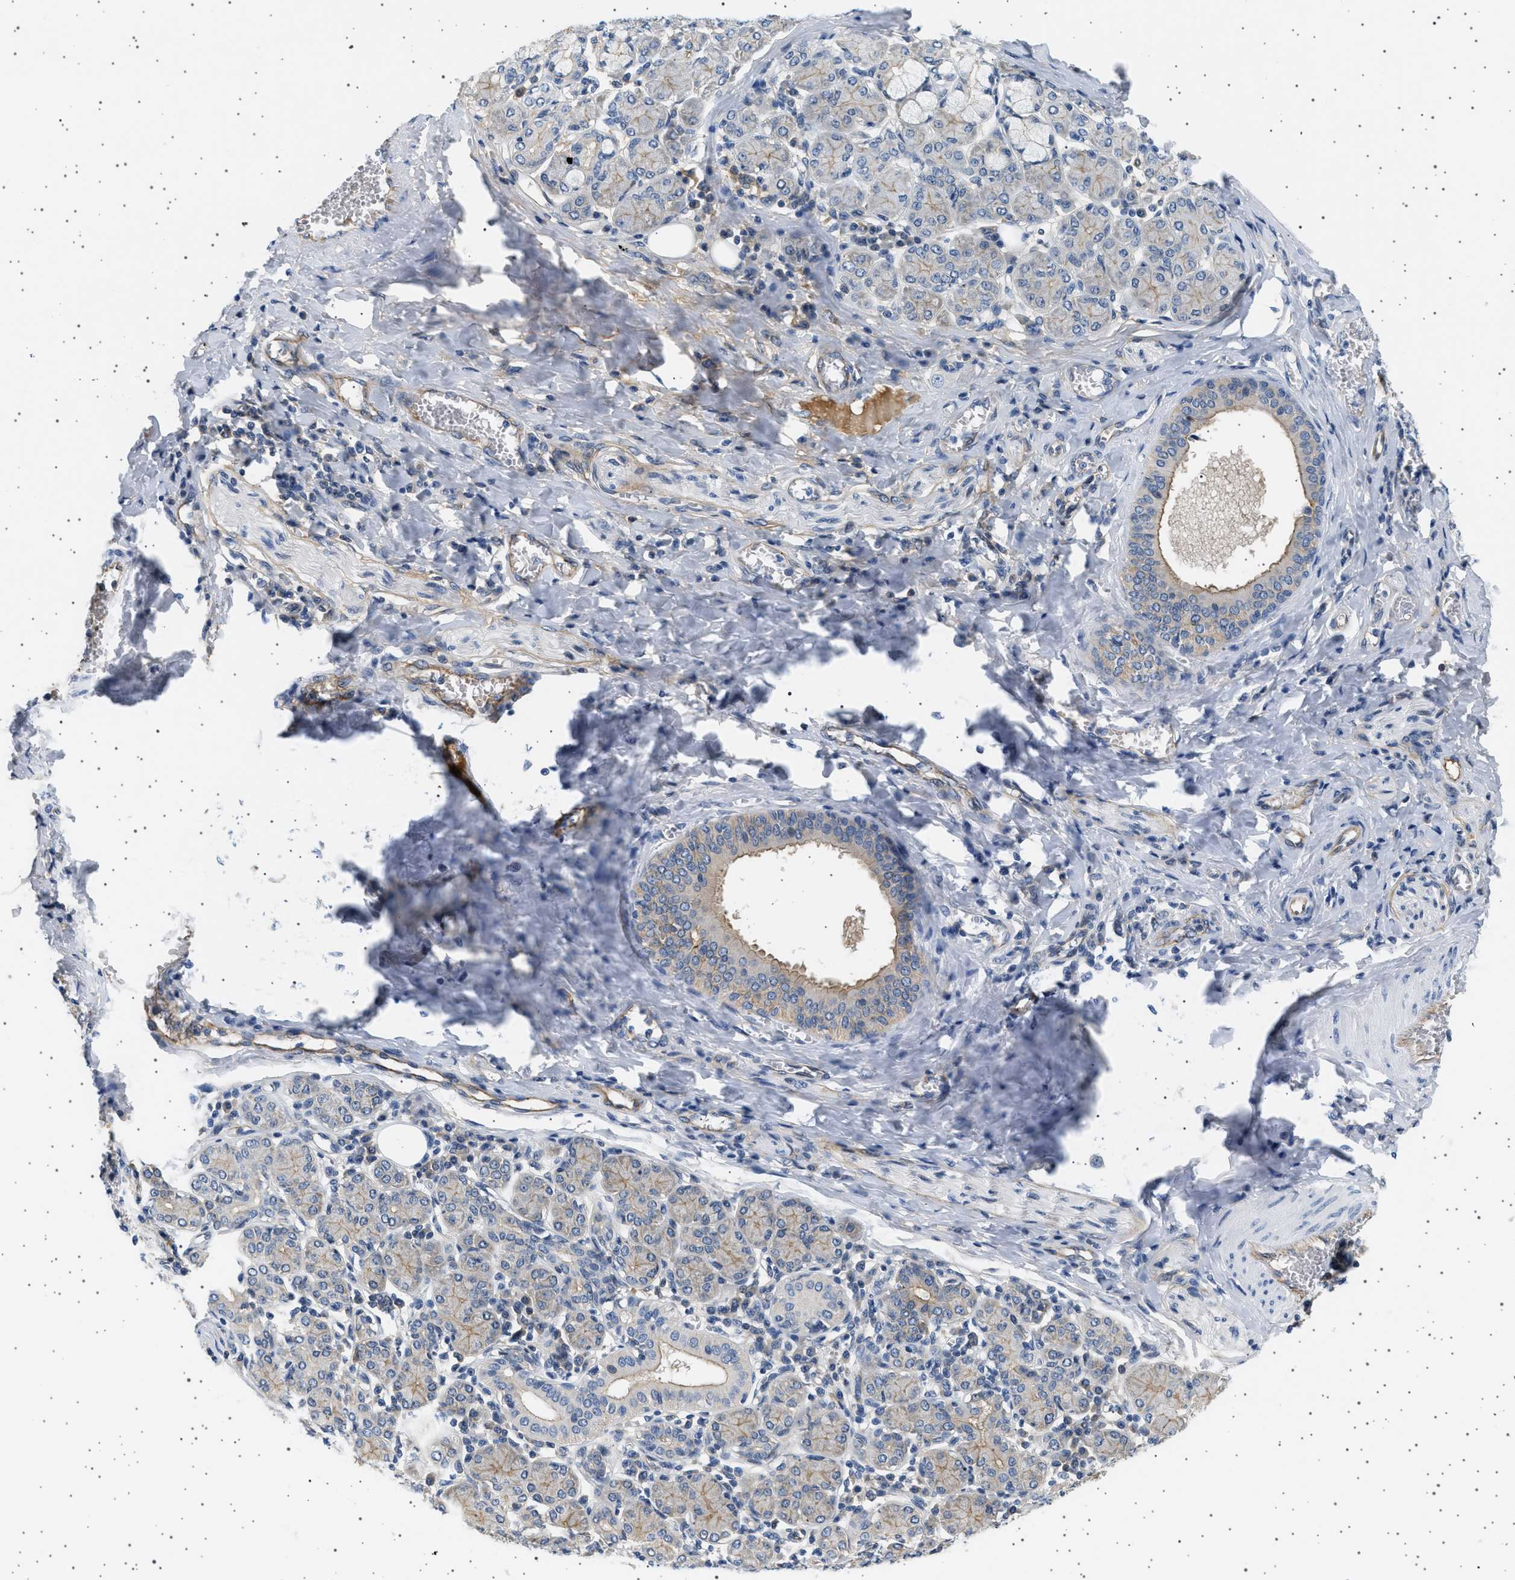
{"staining": {"intensity": "moderate", "quantity": "<25%", "location": "cytoplasmic/membranous"}, "tissue": "salivary gland", "cell_type": "Glandular cells", "image_type": "normal", "snomed": [{"axis": "morphology", "description": "Normal tissue, NOS"}, {"axis": "morphology", "description": "Inflammation, NOS"}, {"axis": "topography", "description": "Lymph node"}, {"axis": "topography", "description": "Salivary gland"}], "caption": "Normal salivary gland demonstrates moderate cytoplasmic/membranous expression in approximately <25% of glandular cells, visualized by immunohistochemistry. Ihc stains the protein in brown and the nuclei are stained blue.", "gene": "PLPP6", "patient": {"sex": "male", "age": 3}}